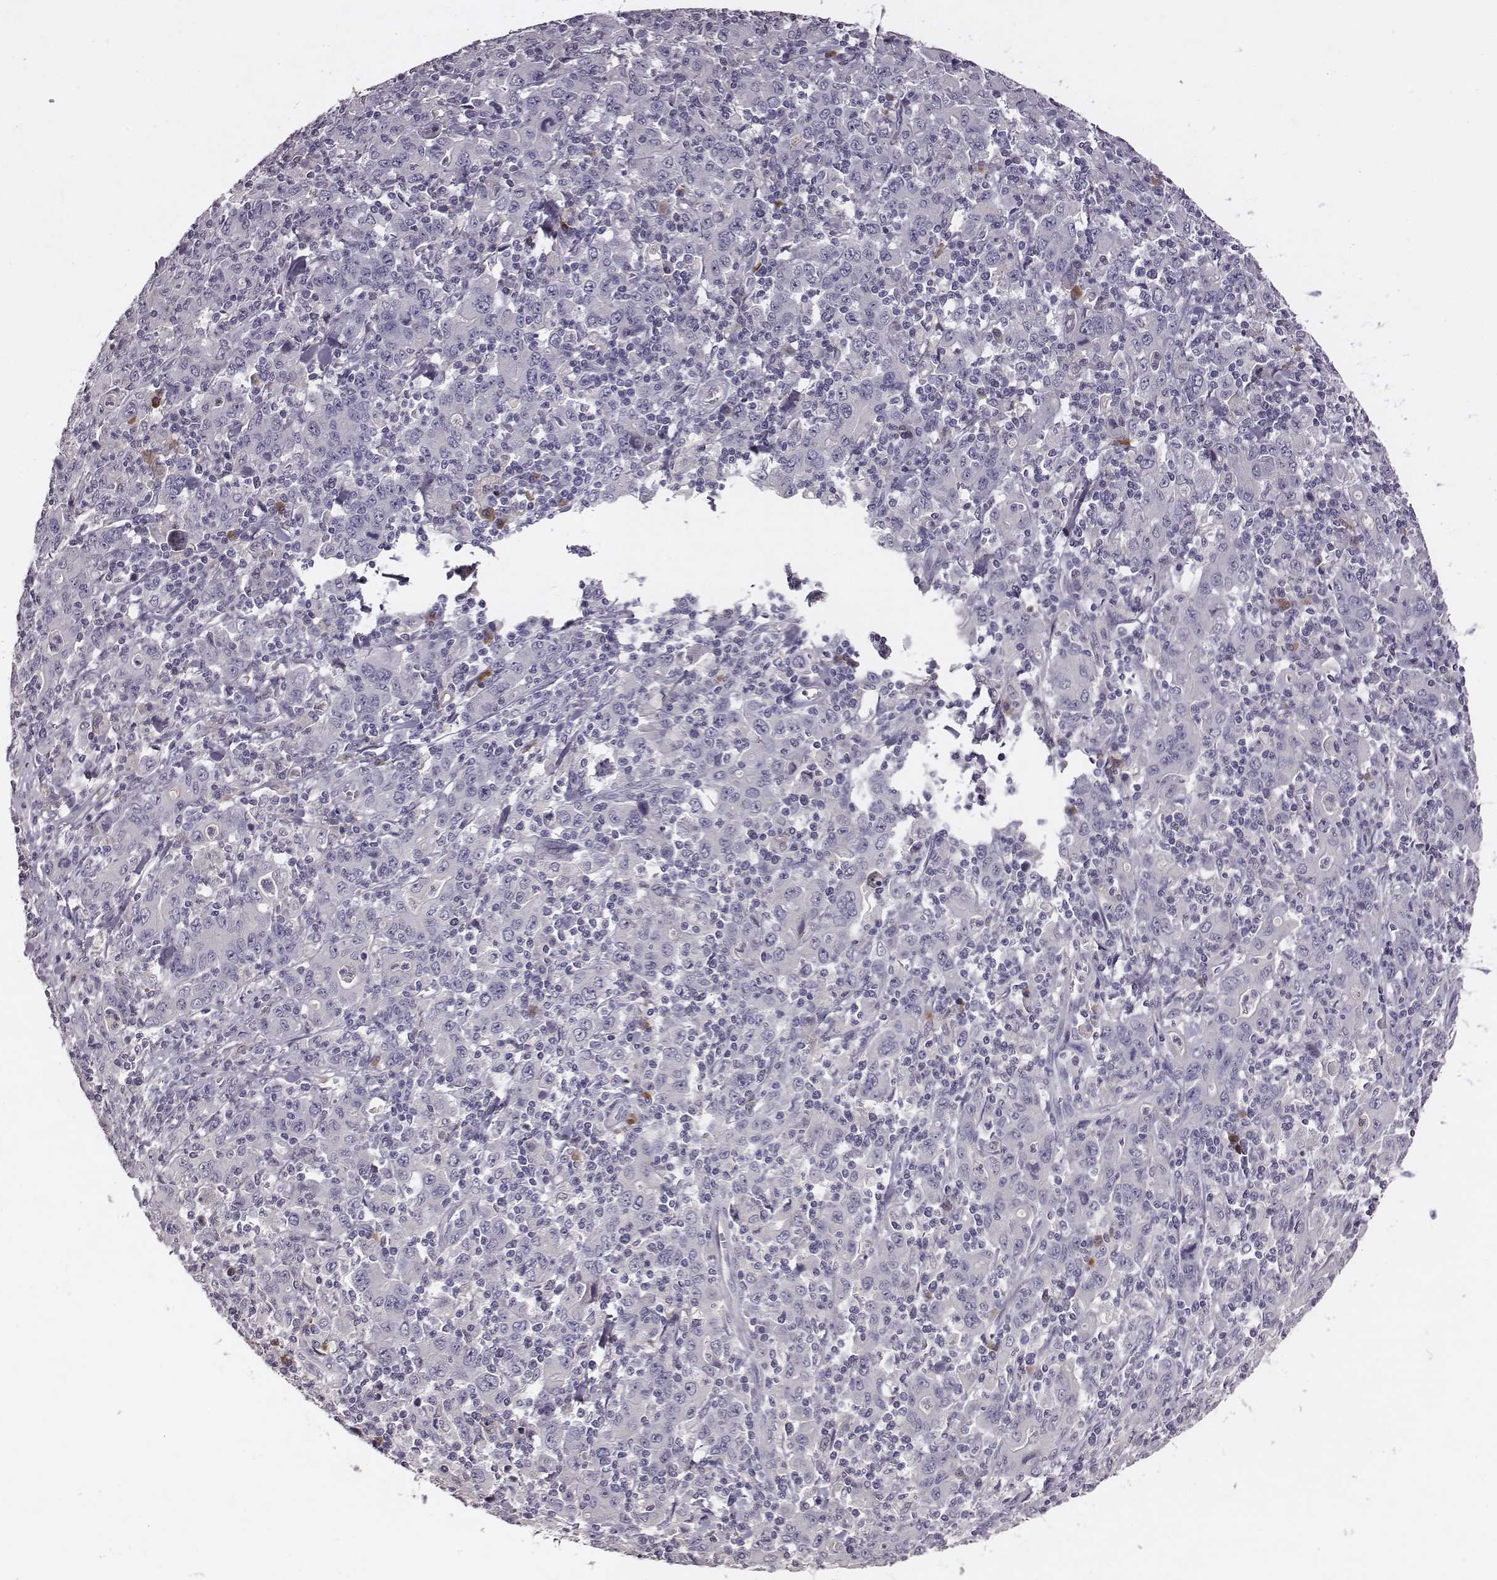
{"staining": {"intensity": "negative", "quantity": "none", "location": "none"}, "tissue": "stomach cancer", "cell_type": "Tumor cells", "image_type": "cancer", "snomed": [{"axis": "morphology", "description": "Adenocarcinoma, NOS"}, {"axis": "topography", "description": "Stomach, upper"}], "caption": "Protein analysis of stomach cancer (adenocarcinoma) displays no significant expression in tumor cells. (Brightfield microscopy of DAB (3,3'-diaminobenzidine) immunohistochemistry at high magnification).", "gene": "SLC22A6", "patient": {"sex": "male", "age": 69}}